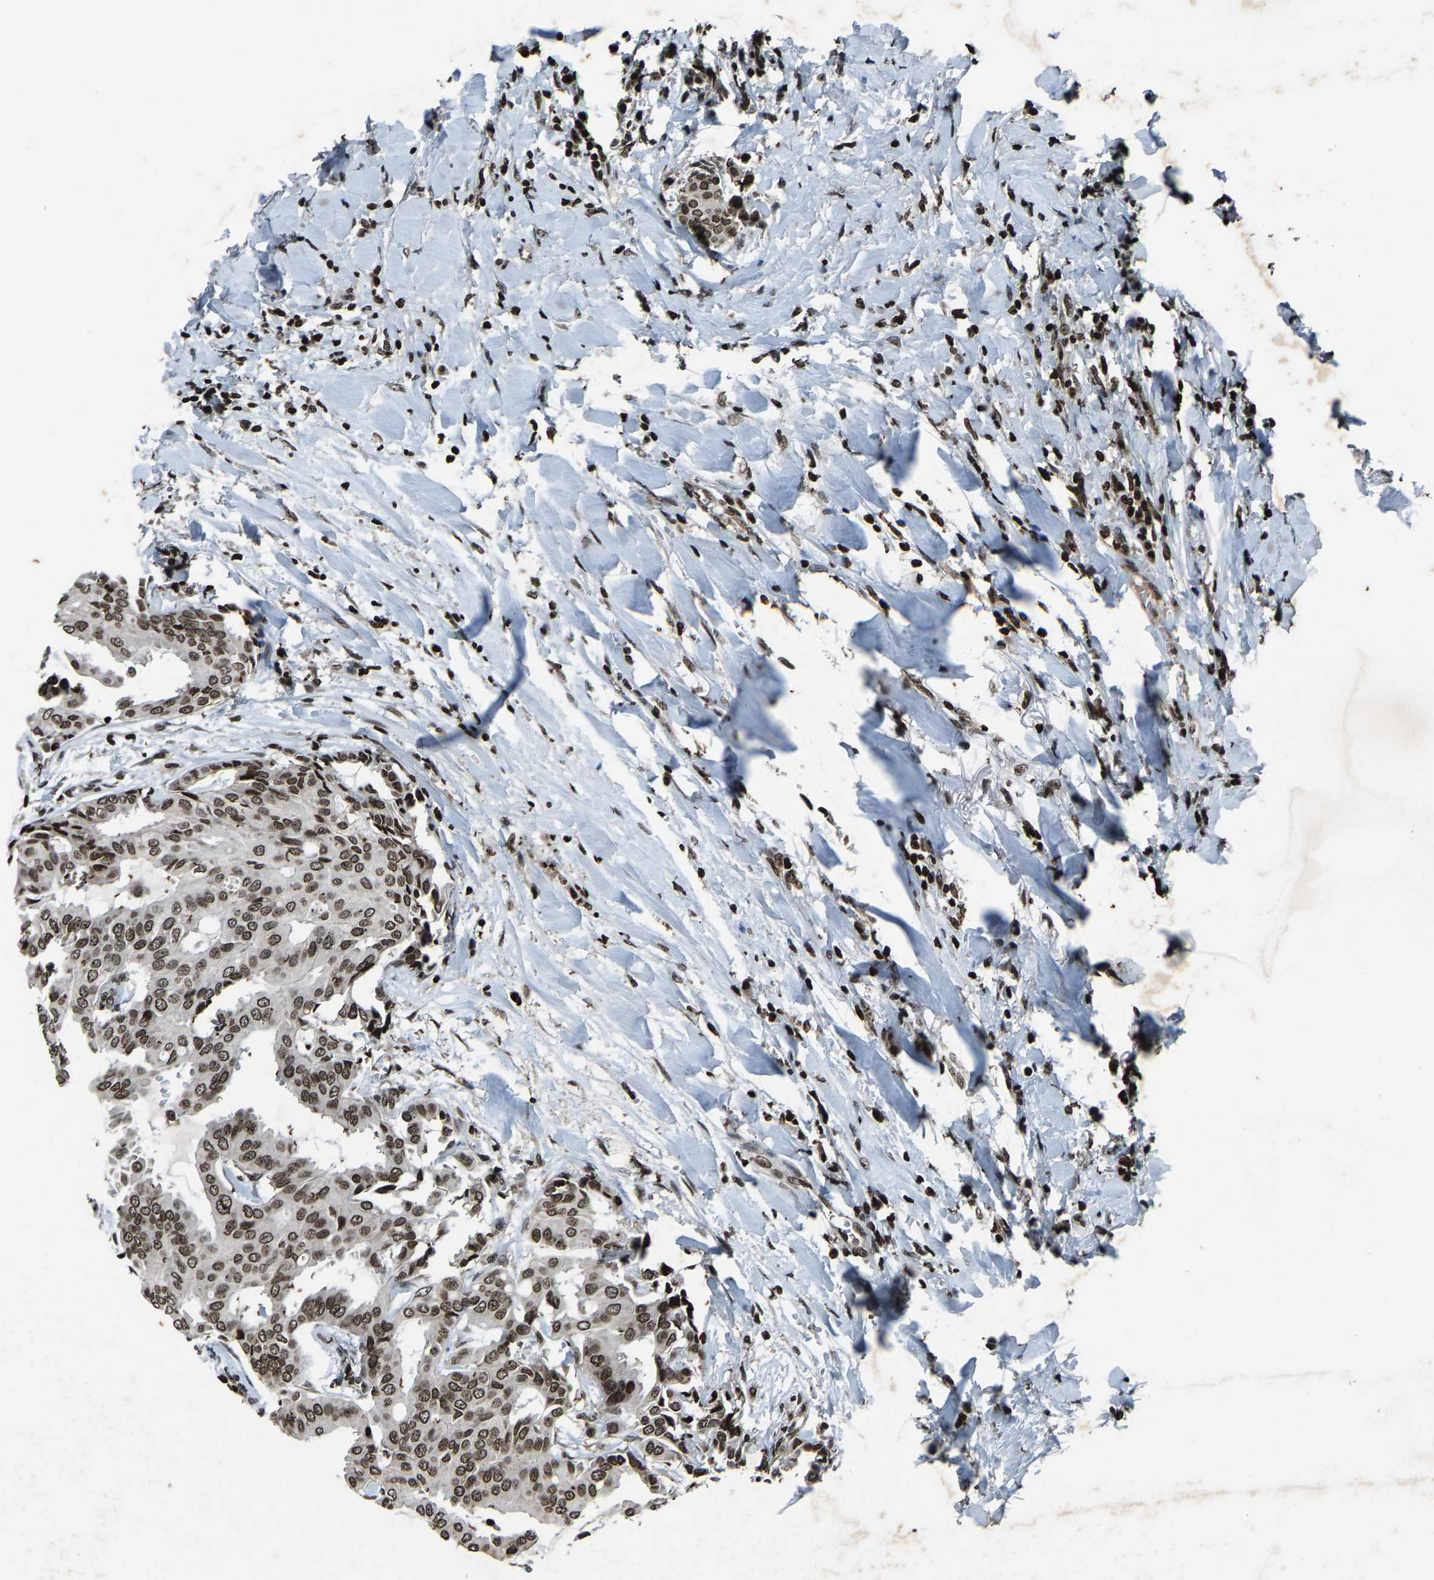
{"staining": {"intensity": "moderate", "quantity": ">75%", "location": "nuclear"}, "tissue": "head and neck cancer", "cell_type": "Tumor cells", "image_type": "cancer", "snomed": [{"axis": "morphology", "description": "Adenocarcinoma, NOS"}, {"axis": "topography", "description": "Salivary gland"}, {"axis": "topography", "description": "Head-Neck"}], "caption": "High-magnification brightfield microscopy of head and neck cancer (adenocarcinoma) stained with DAB (3,3'-diaminobenzidine) (brown) and counterstained with hematoxylin (blue). tumor cells exhibit moderate nuclear expression is present in about>75% of cells. The staining was performed using DAB, with brown indicating positive protein expression. Nuclei are stained blue with hematoxylin.", "gene": "H4C1", "patient": {"sex": "female", "age": 59}}